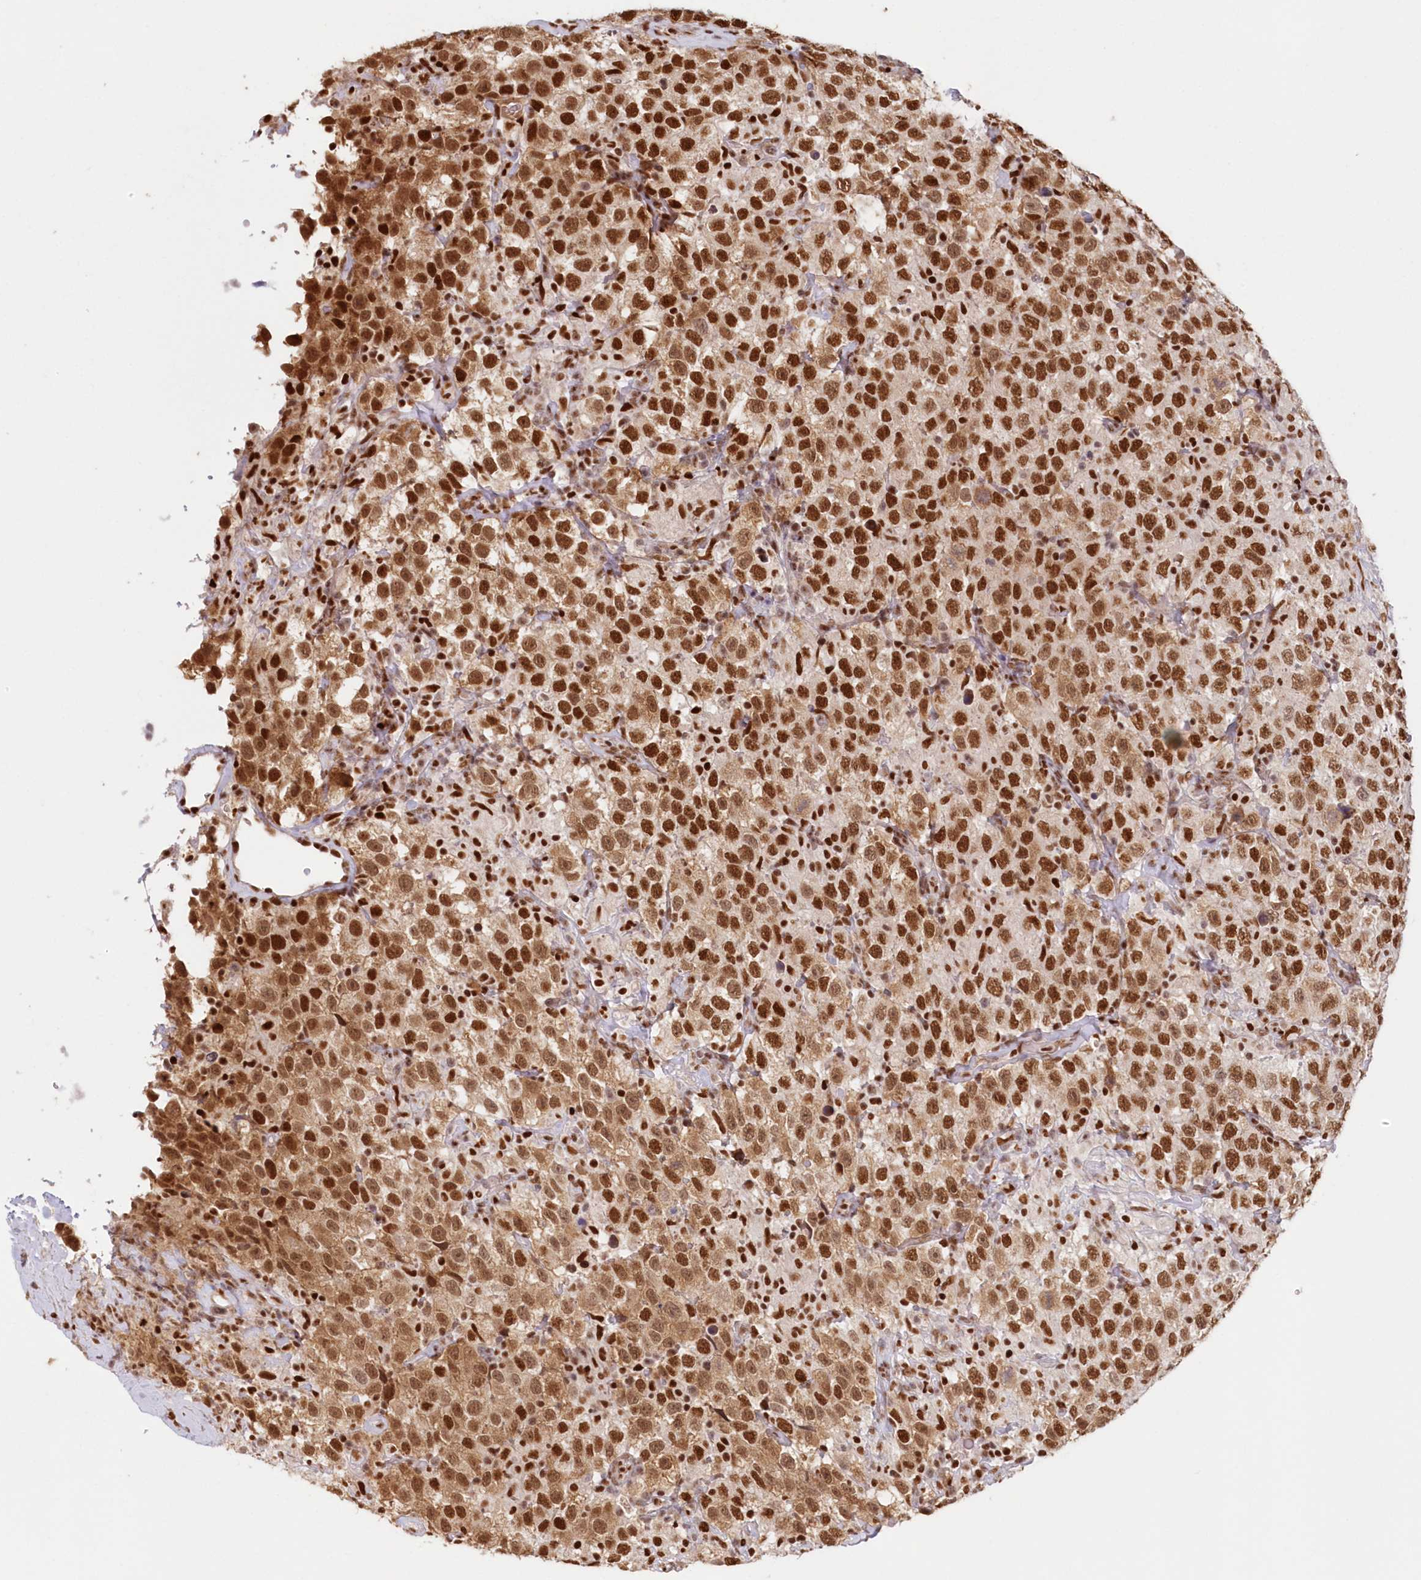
{"staining": {"intensity": "moderate", "quantity": ">75%", "location": "nuclear"}, "tissue": "testis cancer", "cell_type": "Tumor cells", "image_type": "cancer", "snomed": [{"axis": "morphology", "description": "Seminoma, NOS"}, {"axis": "topography", "description": "Testis"}], "caption": "There is medium levels of moderate nuclear staining in tumor cells of testis cancer (seminoma), as demonstrated by immunohistochemical staining (brown color).", "gene": "POLR2B", "patient": {"sex": "male", "age": 41}}